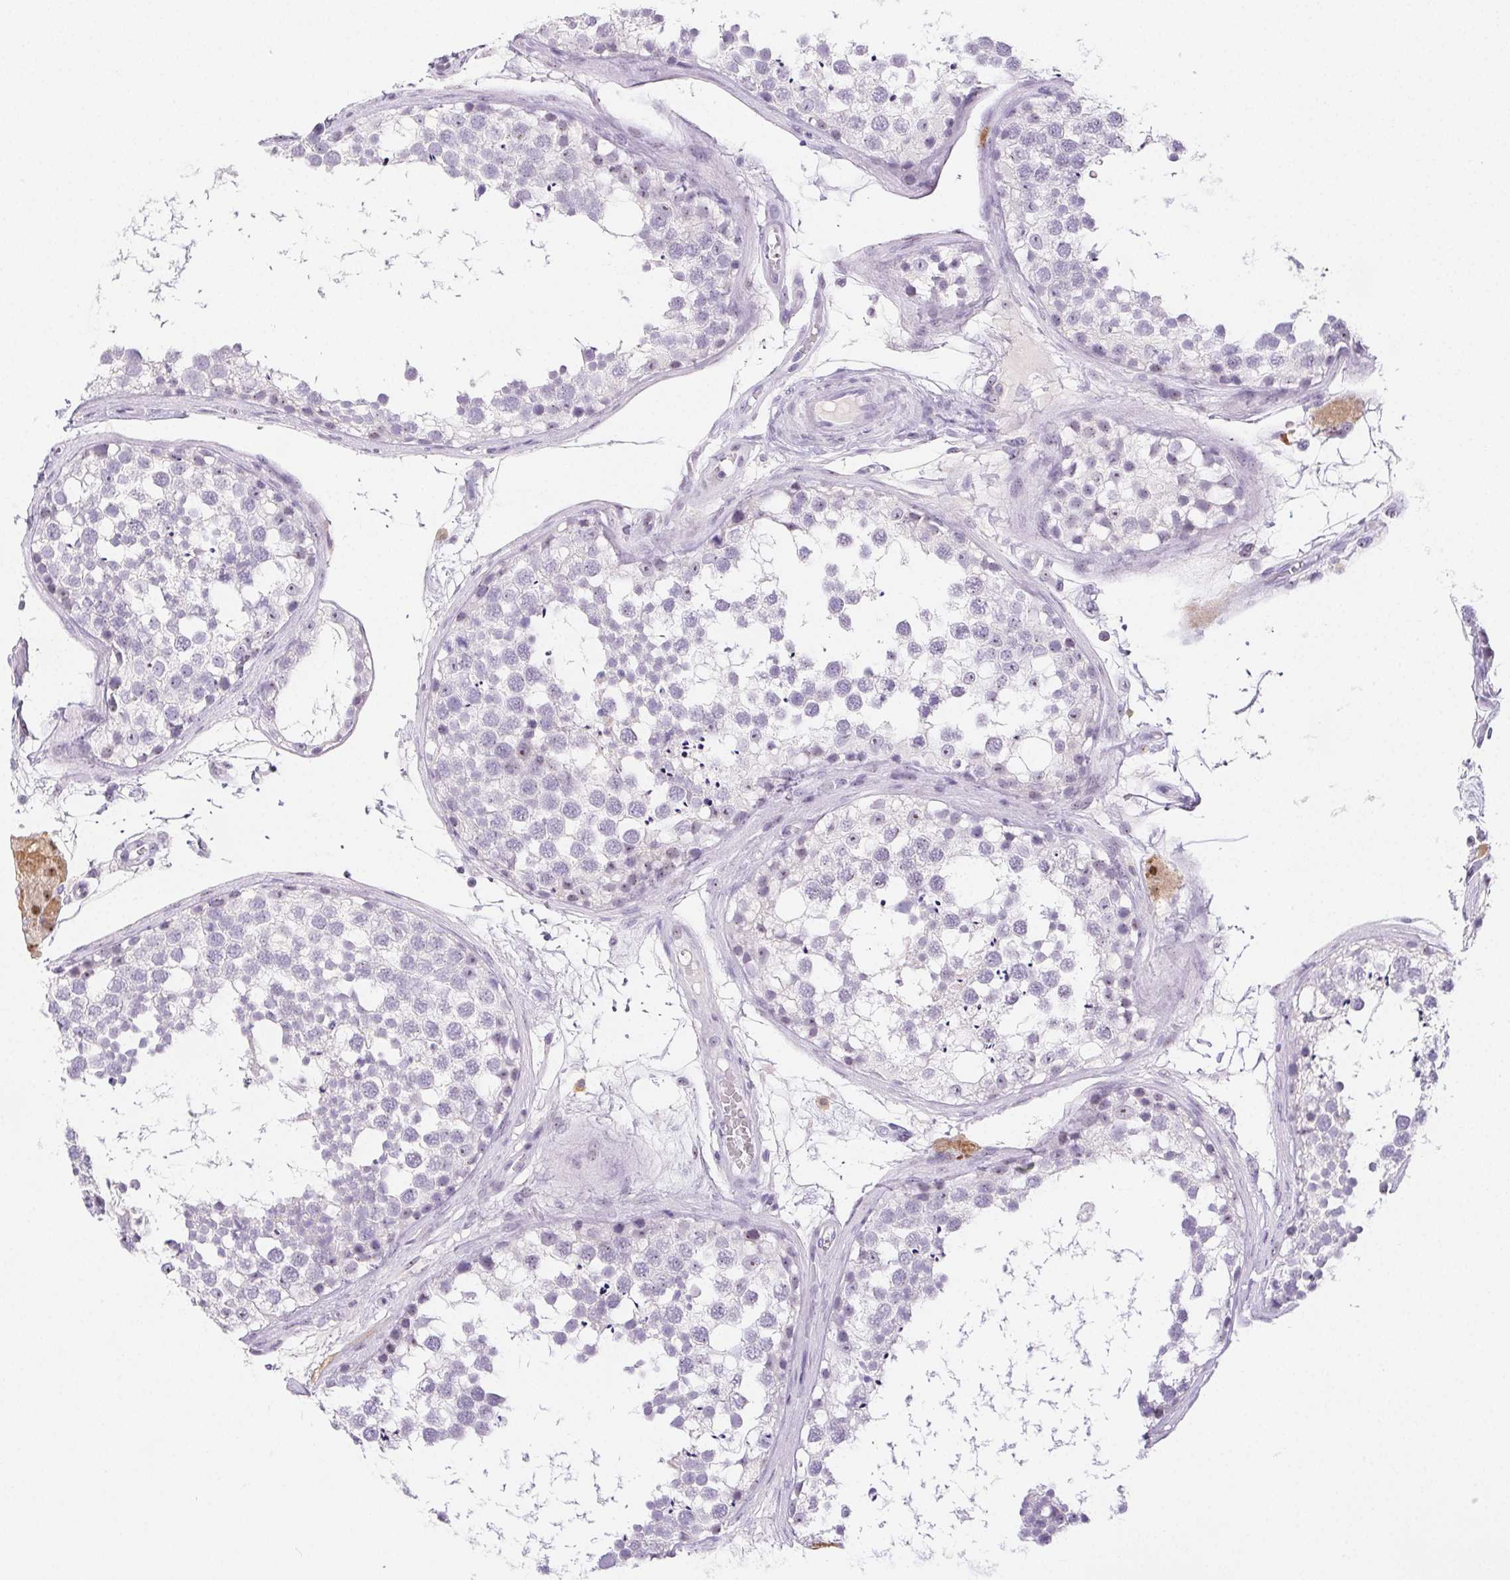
{"staining": {"intensity": "negative", "quantity": "none", "location": "none"}, "tissue": "testis", "cell_type": "Cells in seminiferous ducts", "image_type": "normal", "snomed": [{"axis": "morphology", "description": "Normal tissue, NOS"}, {"axis": "morphology", "description": "Seminoma, NOS"}, {"axis": "topography", "description": "Testis"}], "caption": "DAB immunohistochemical staining of unremarkable testis displays no significant expression in cells in seminiferous ducts.", "gene": "ST8SIA3", "patient": {"sex": "male", "age": 65}}